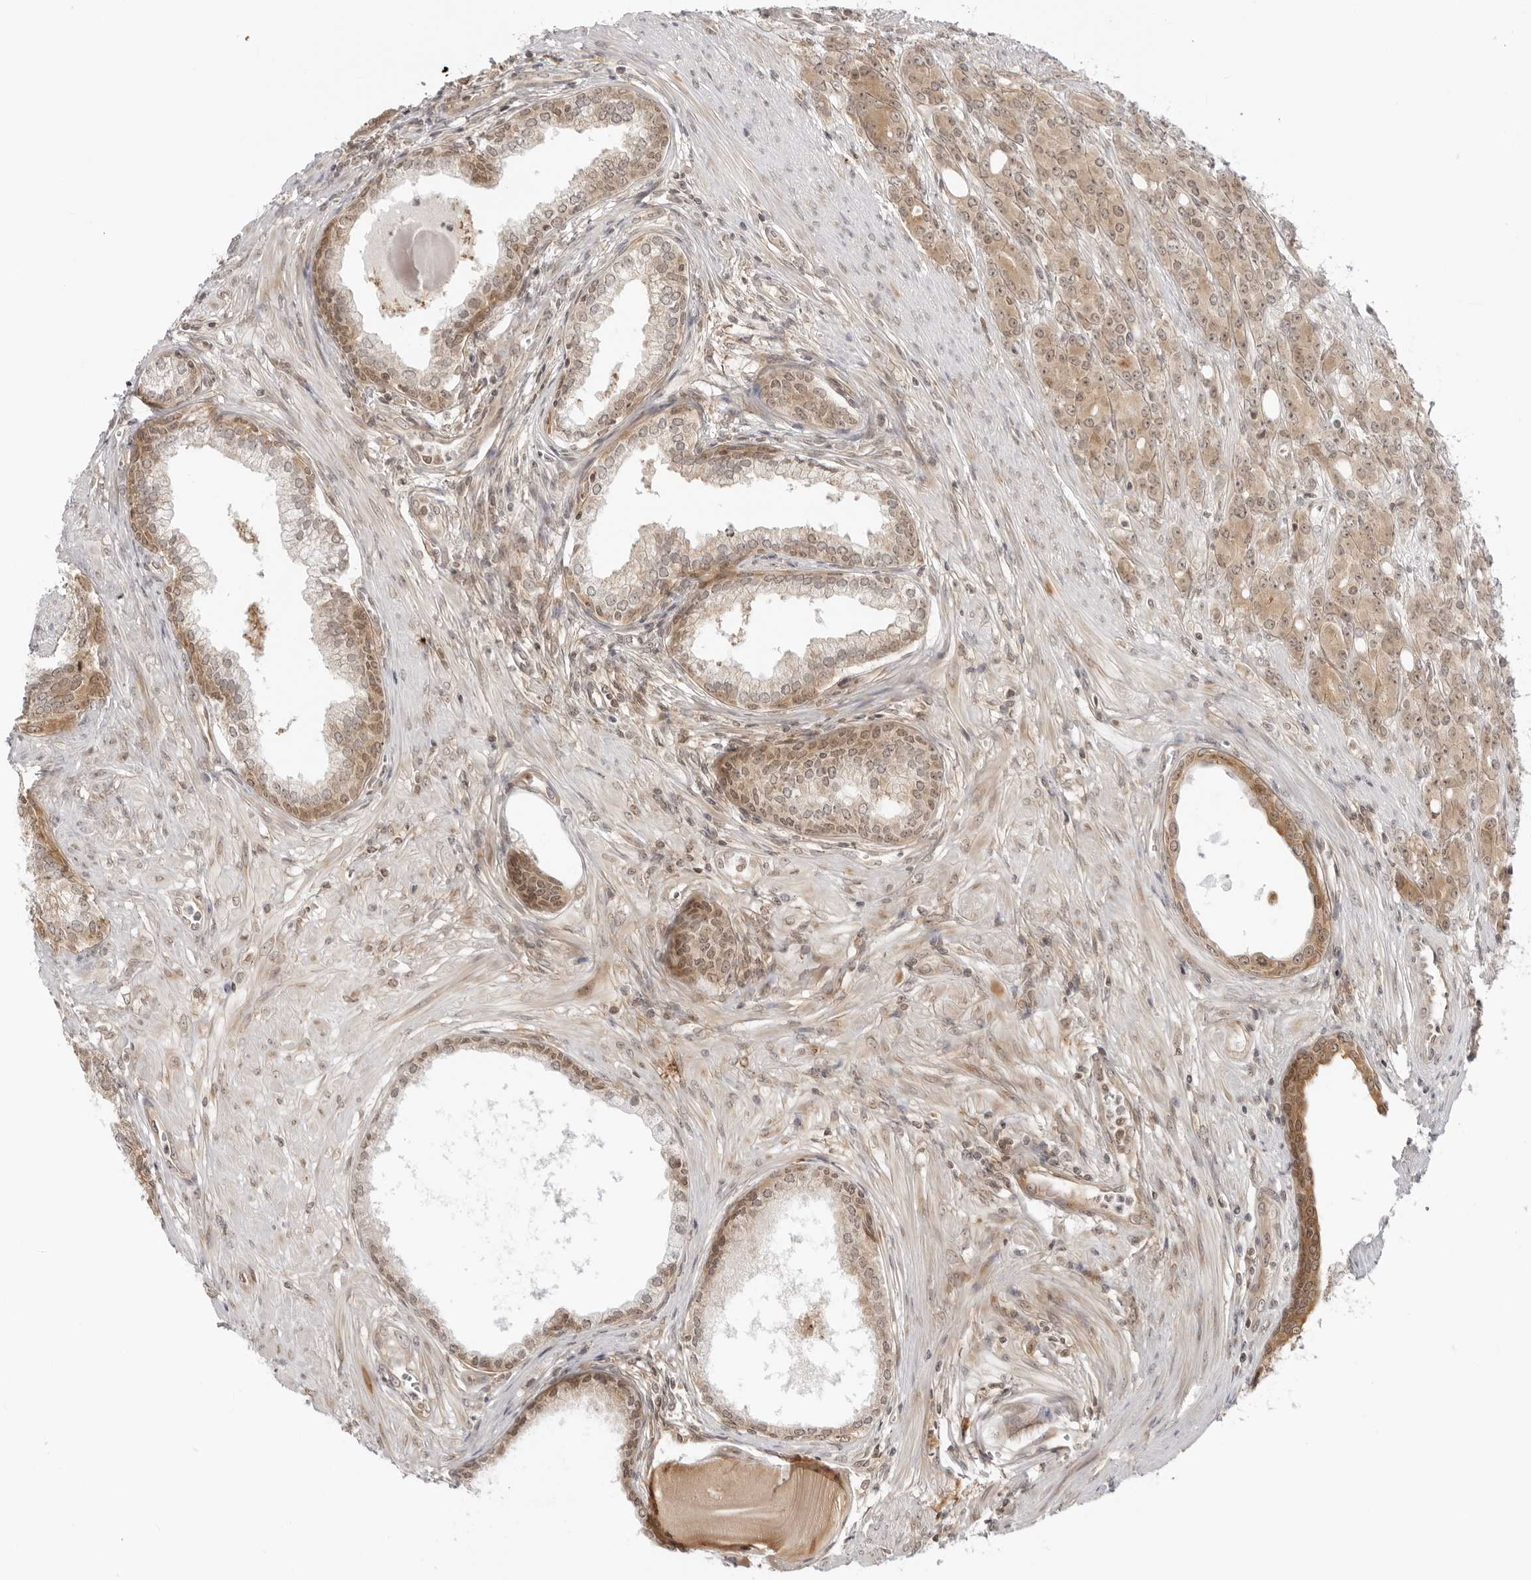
{"staining": {"intensity": "moderate", "quantity": ">75%", "location": "cytoplasmic/membranous,nuclear"}, "tissue": "prostate cancer", "cell_type": "Tumor cells", "image_type": "cancer", "snomed": [{"axis": "morphology", "description": "Adenocarcinoma, High grade"}, {"axis": "topography", "description": "Prostate"}], "caption": "A high-resolution histopathology image shows immunohistochemistry staining of adenocarcinoma (high-grade) (prostate), which shows moderate cytoplasmic/membranous and nuclear expression in about >75% of tumor cells.", "gene": "PRRC2C", "patient": {"sex": "male", "age": 62}}